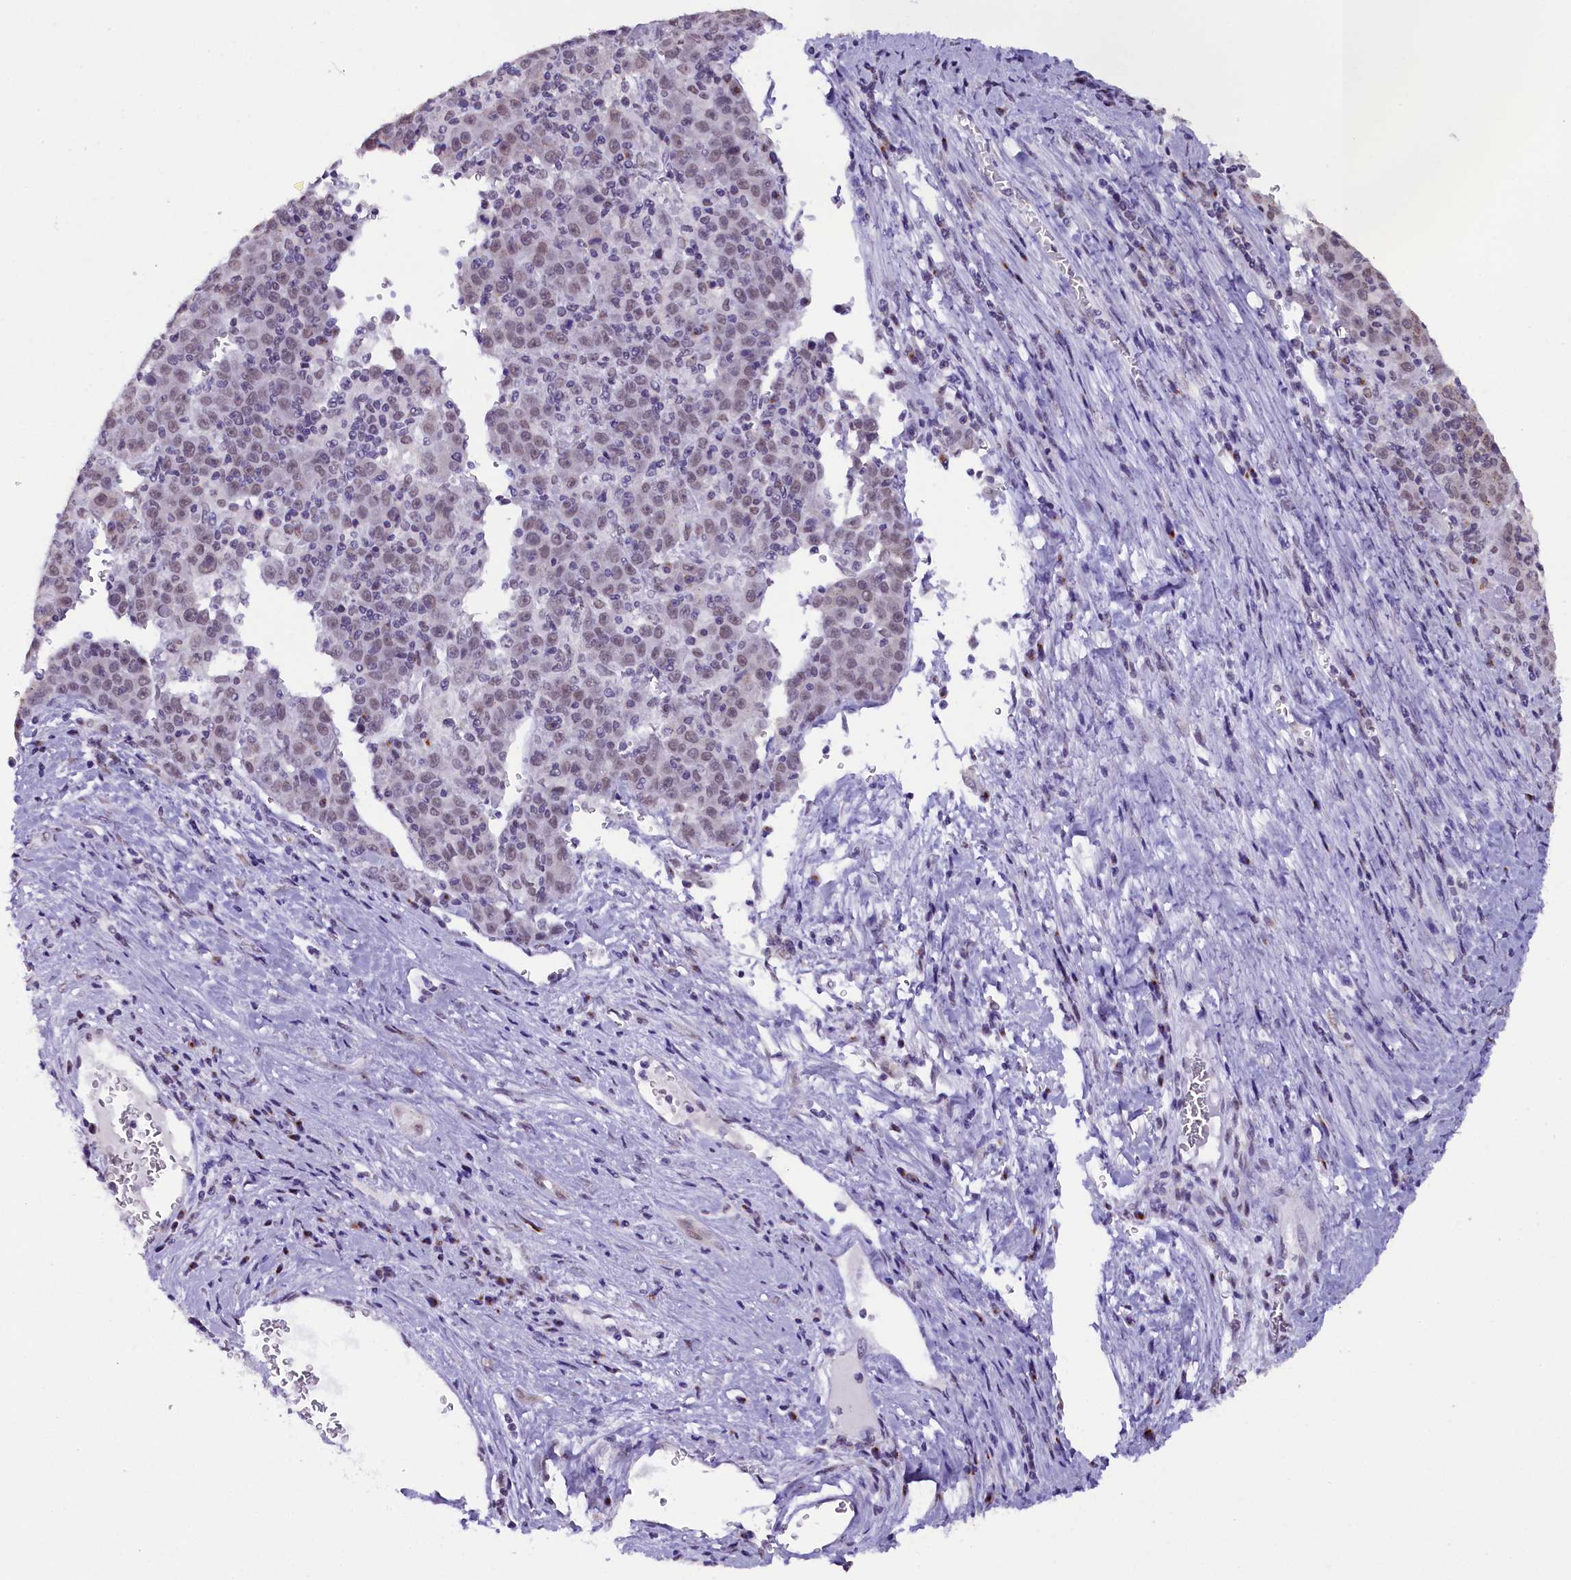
{"staining": {"intensity": "weak", "quantity": "25%-75%", "location": "nuclear"}, "tissue": "liver cancer", "cell_type": "Tumor cells", "image_type": "cancer", "snomed": [{"axis": "morphology", "description": "Carcinoma, Hepatocellular, NOS"}, {"axis": "topography", "description": "Liver"}], "caption": "Liver cancer (hepatocellular carcinoma) was stained to show a protein in brown. There is low levels of weak nuclear staining in approximately 25%-75% of tumor cells.", "gene": "NCBP1", "patient": {"sex": "female", "age": 53}}